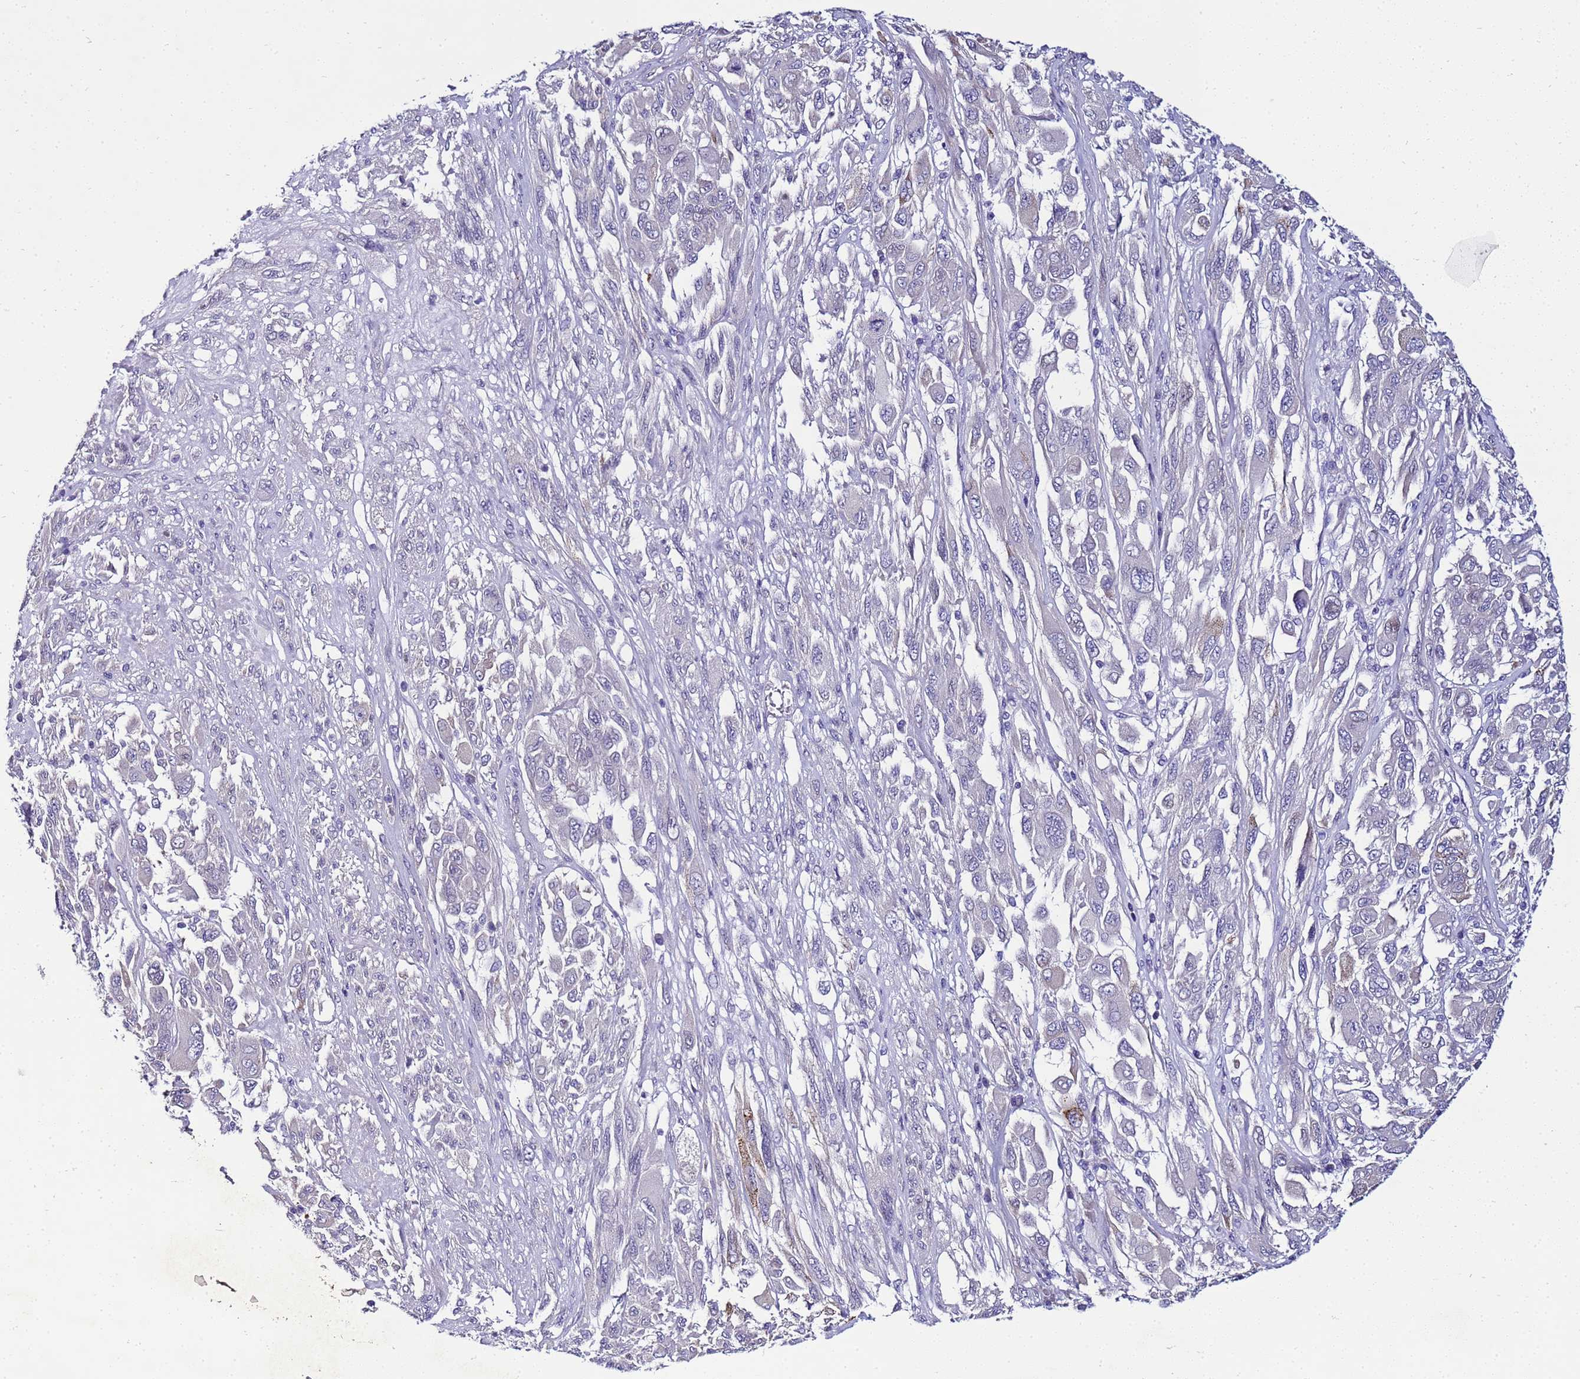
{"staining": {"intensity": "negative", "quantity": "none", "location": "none"}, "tissue": "melanoma", "cell_type": "Tumor cells", "image_type": "cancer", "snomed": [{"axis": "morphology", "description": "Malignant melanoma, NOS"}, {"axis": "topography", "description": "Skin"}], "caption": "Tumor cells show no significant protein expression in melanoma. Brightfield microscopy of IHC stained with DAB (3,3'-diaminobenzidine) (brown) and hematoxylin (blue), captured at high magnification.", "gene": "FAM166B", "patient": {"sex": "female", "age": 91}}